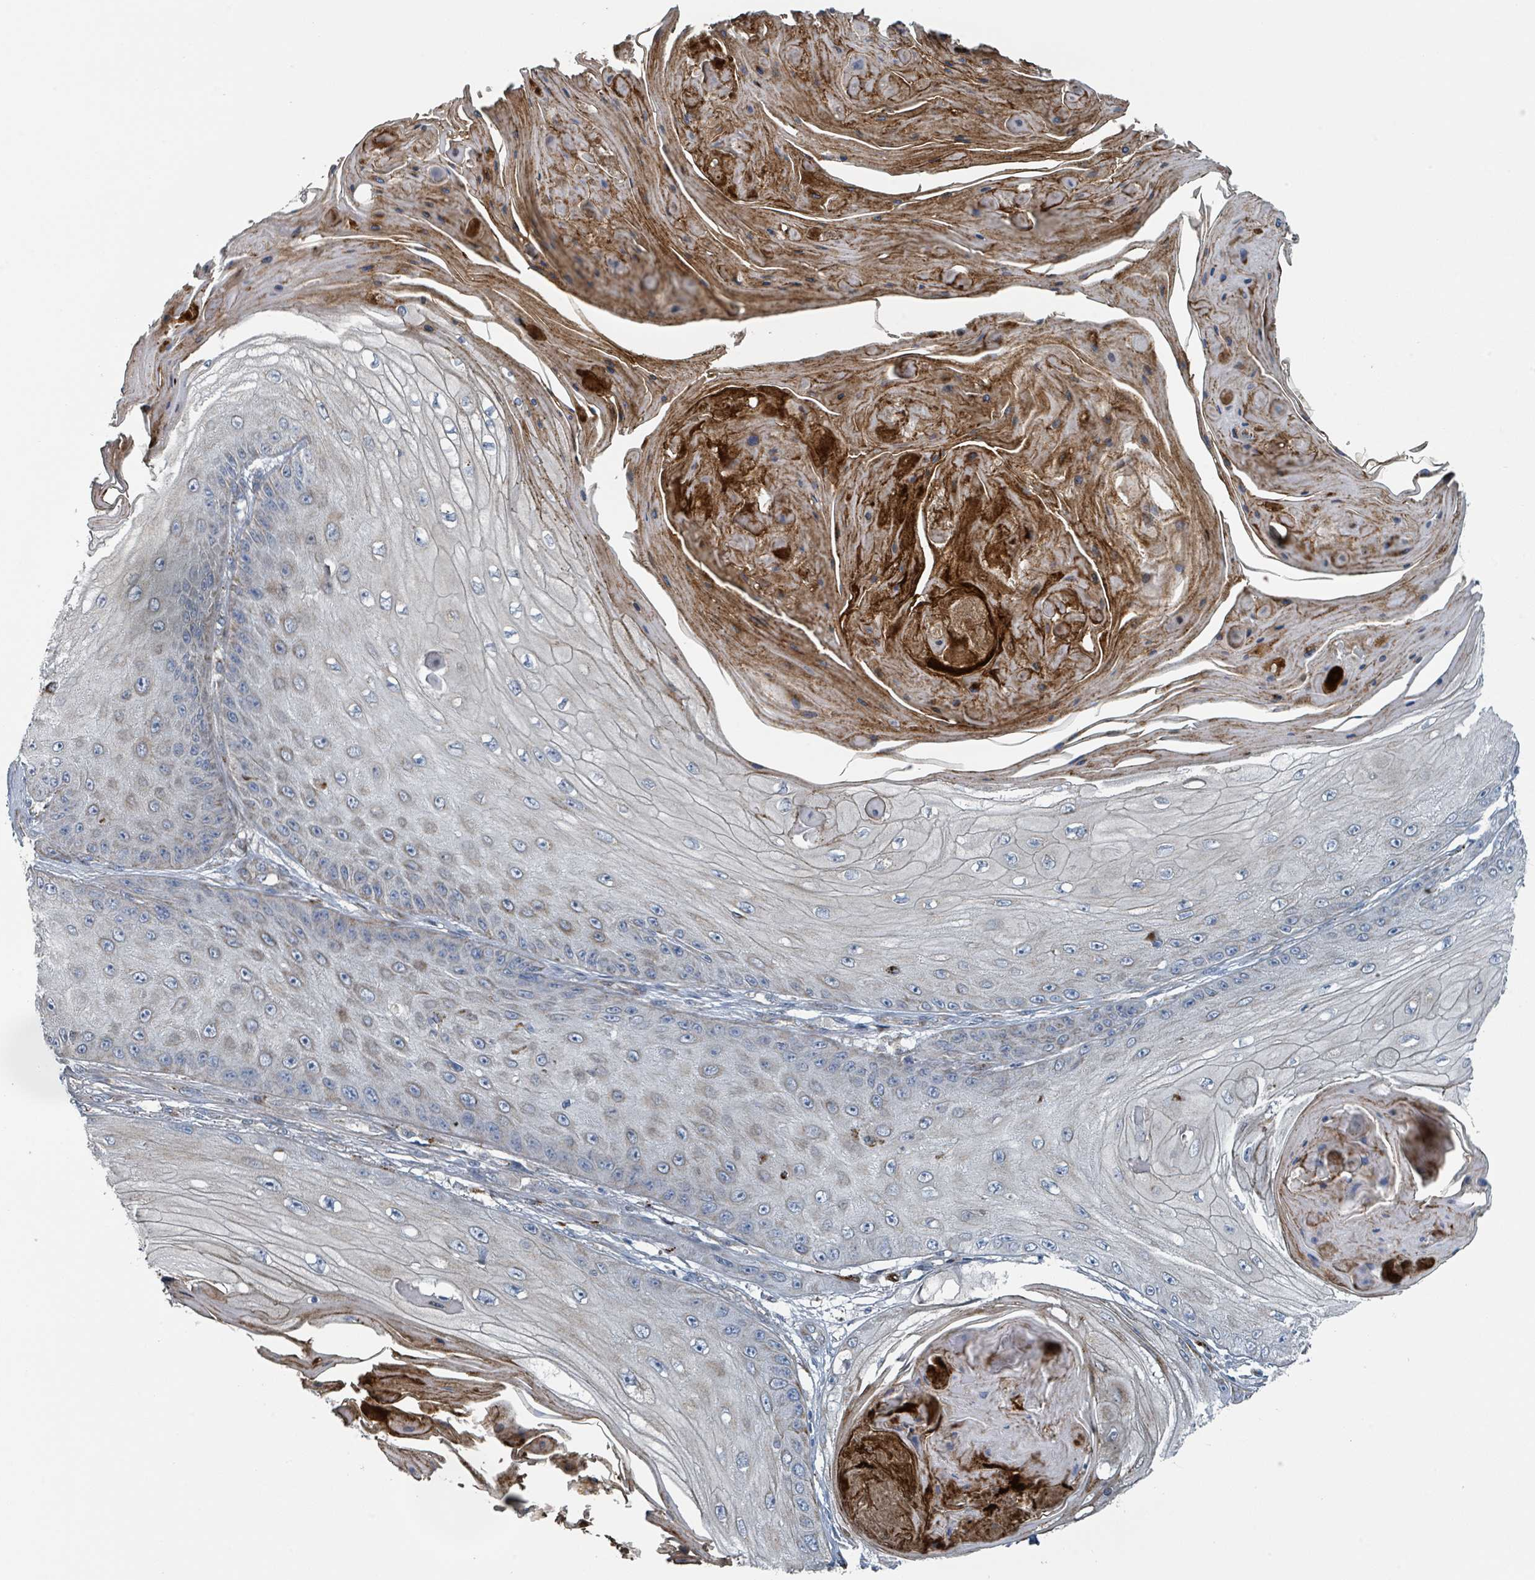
{"staining": {"intensity": "weak", "quantity": "<25%", "location": "cytoplasmic/membranous"}, "tissue": "skin cancer", "cell_type": "Tumor cells", "image_type": "cancer", "snomed": [{"axis": "morphology", "description": "Squamous cell carcinoma, NOS"}, {"axis": "topography", "description": "Skin"}], "caption": "Histopathology image shows no significant protein staining in tumor cells of skin cancer. (DAB immunohistochemistry (IHC), high magnification).", "gene": "DIPK2A", "patient": {"sex": "male", "age": 70}}